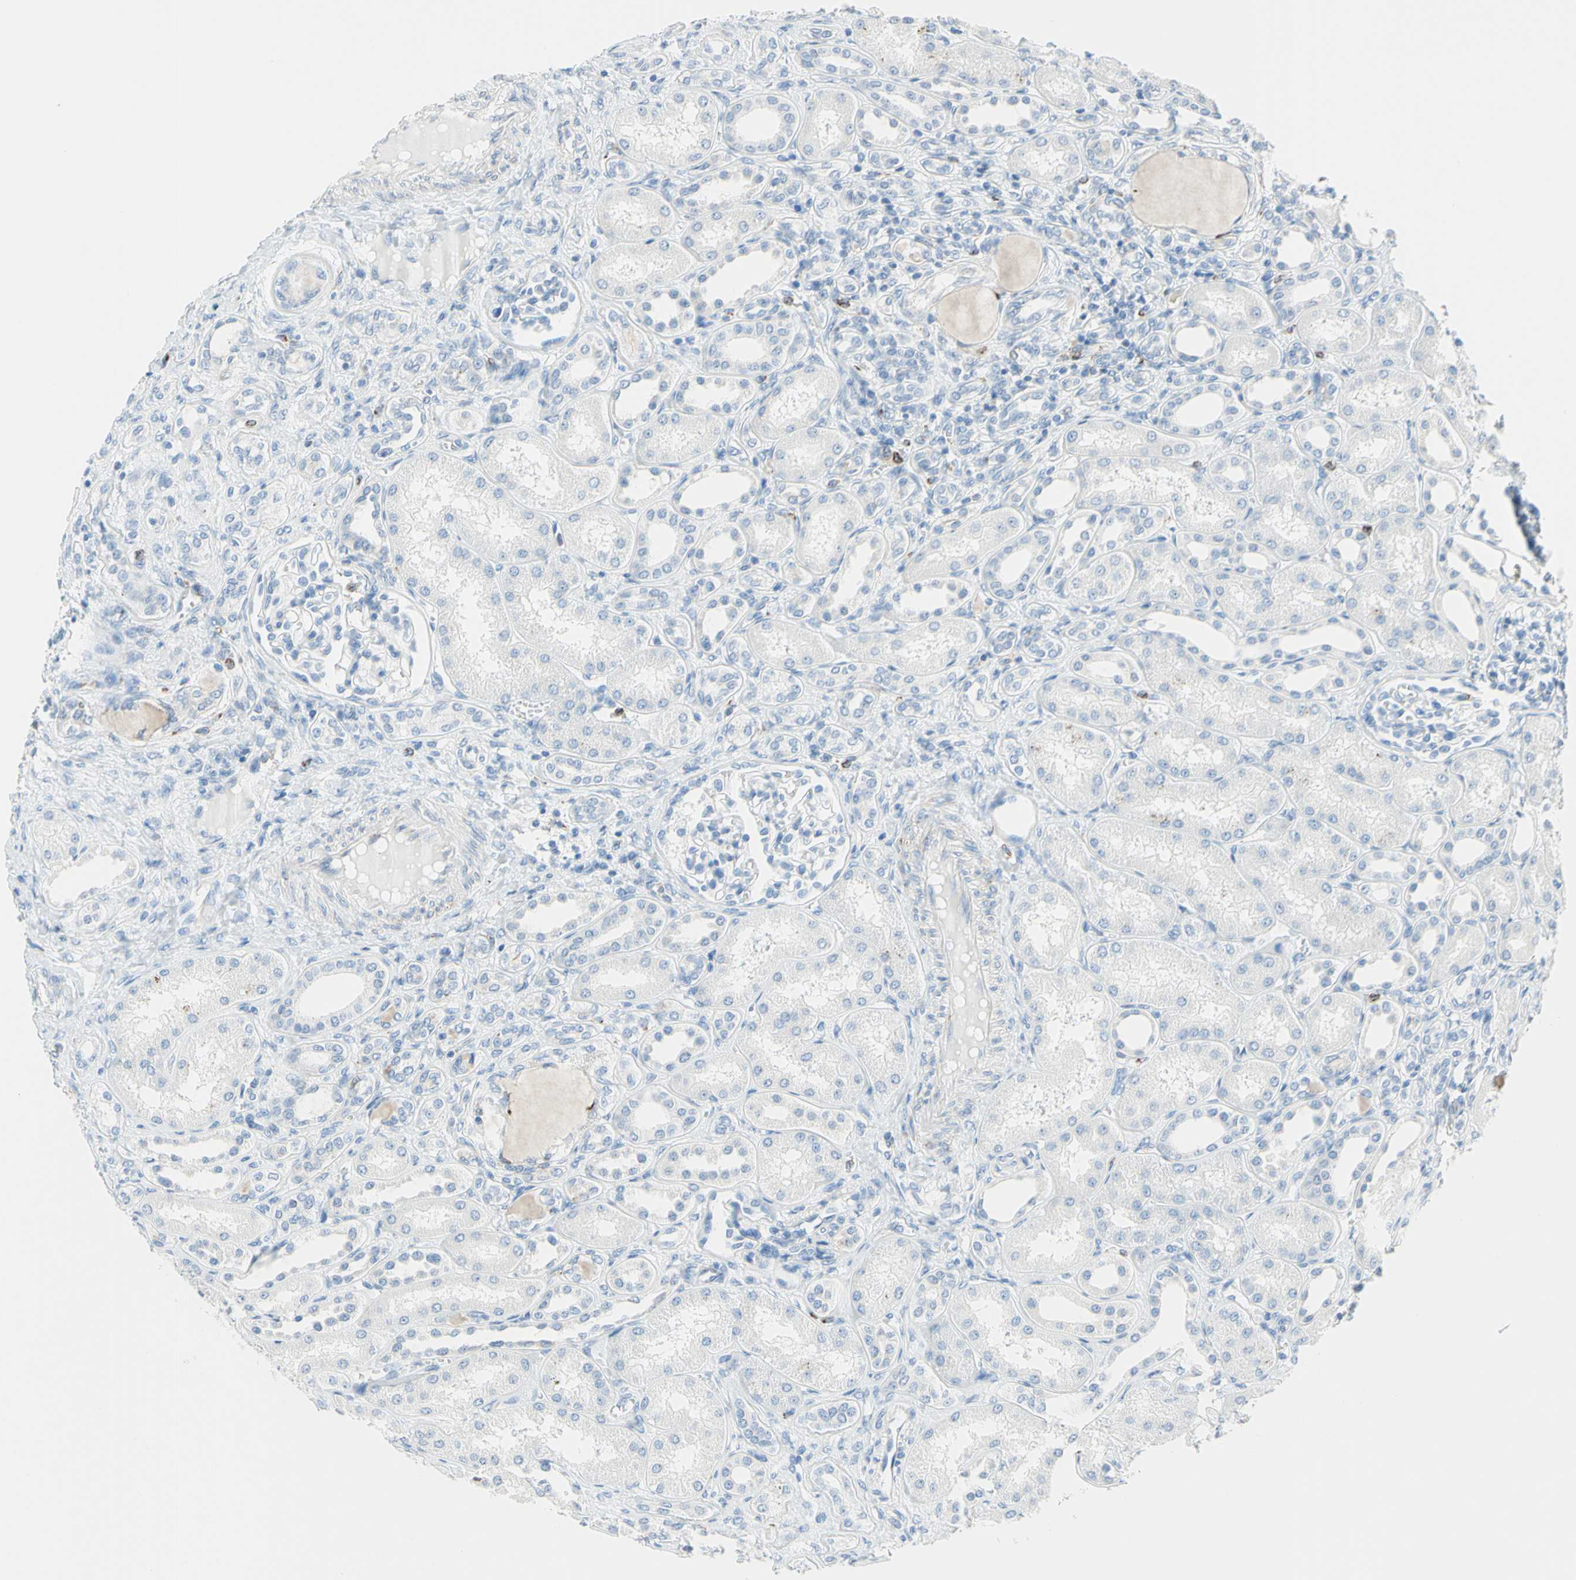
{"staining": {"intensity": "negative", "quantity": "none", "location": "none"}, "tissue": "kidney", "cell_type": "Cells in glomeruli", "image_type": "normal", "snomed": [{"axis": "morphology", "description": "Normal tissue, NOS"}, {"axis": "topography", "description": "Kidney"}], "caption": "Photomicrograph shows no protein staining in cells in glomeruli of benign kidney.", "gene": "CYSLTR1", "patient": {"sex": "male", "age": 7}}